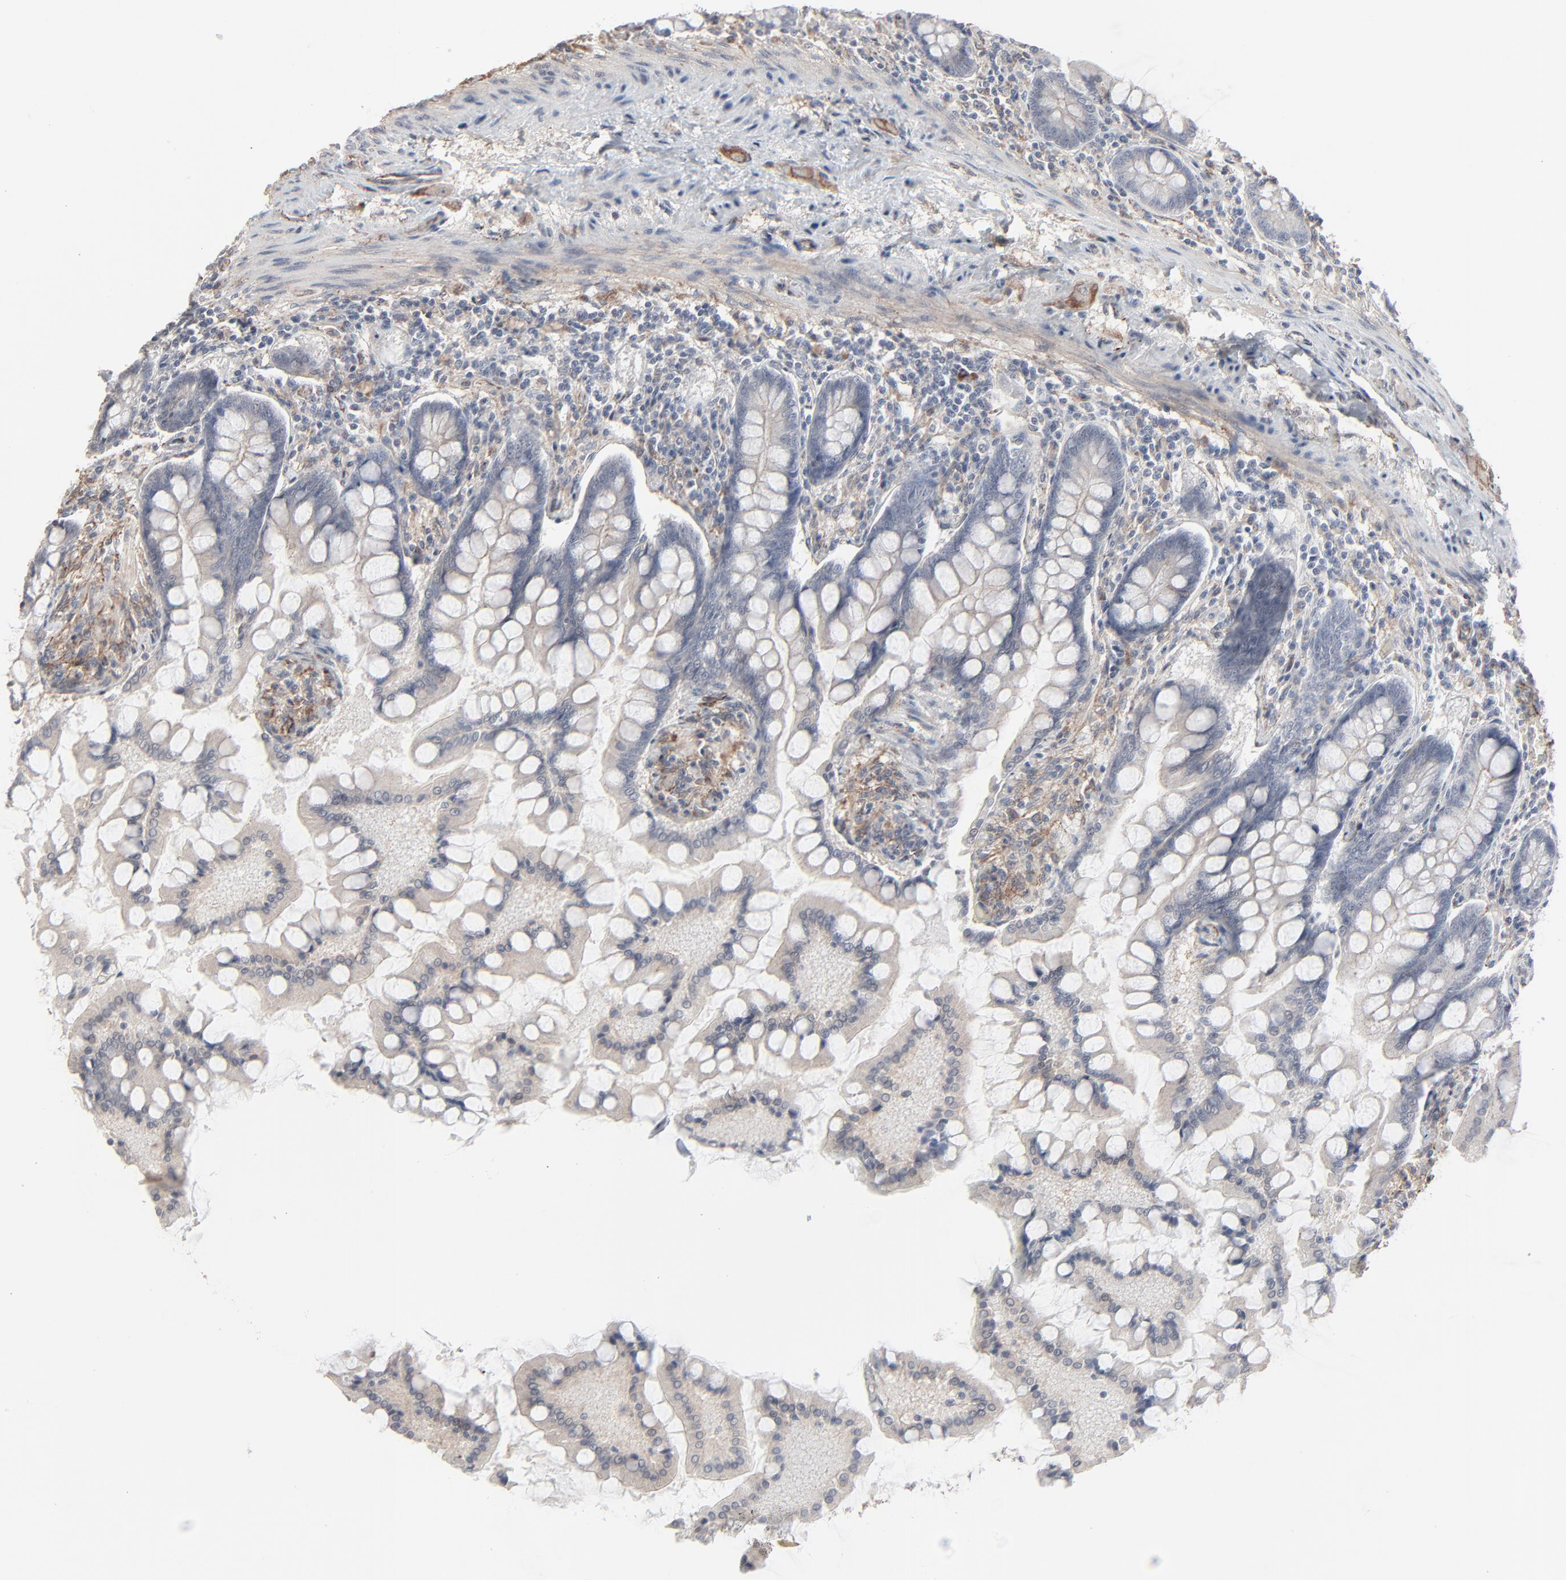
{"staining": {"intensity": "weak", "quantity": "25%-75%", "location": "cytoplasmic/membranous"}, "tissue": "small intestine", "cell_type": "Glandular cells", "image_type": "normal", "snomed": [{"axis": "morphology", "description": "Normal tissue, NOS"}, {"axis": "topography", "description": "Small intestine"}], "caption": "A micrograph showing weak cytoplasmic/membranous staining in about 25%-75% of glandular cells in benign small intestine, as visualized by brown immunohistochemical staining.", "gene": "CTNND1", "patient": {"sex": "male", "age": 41}}